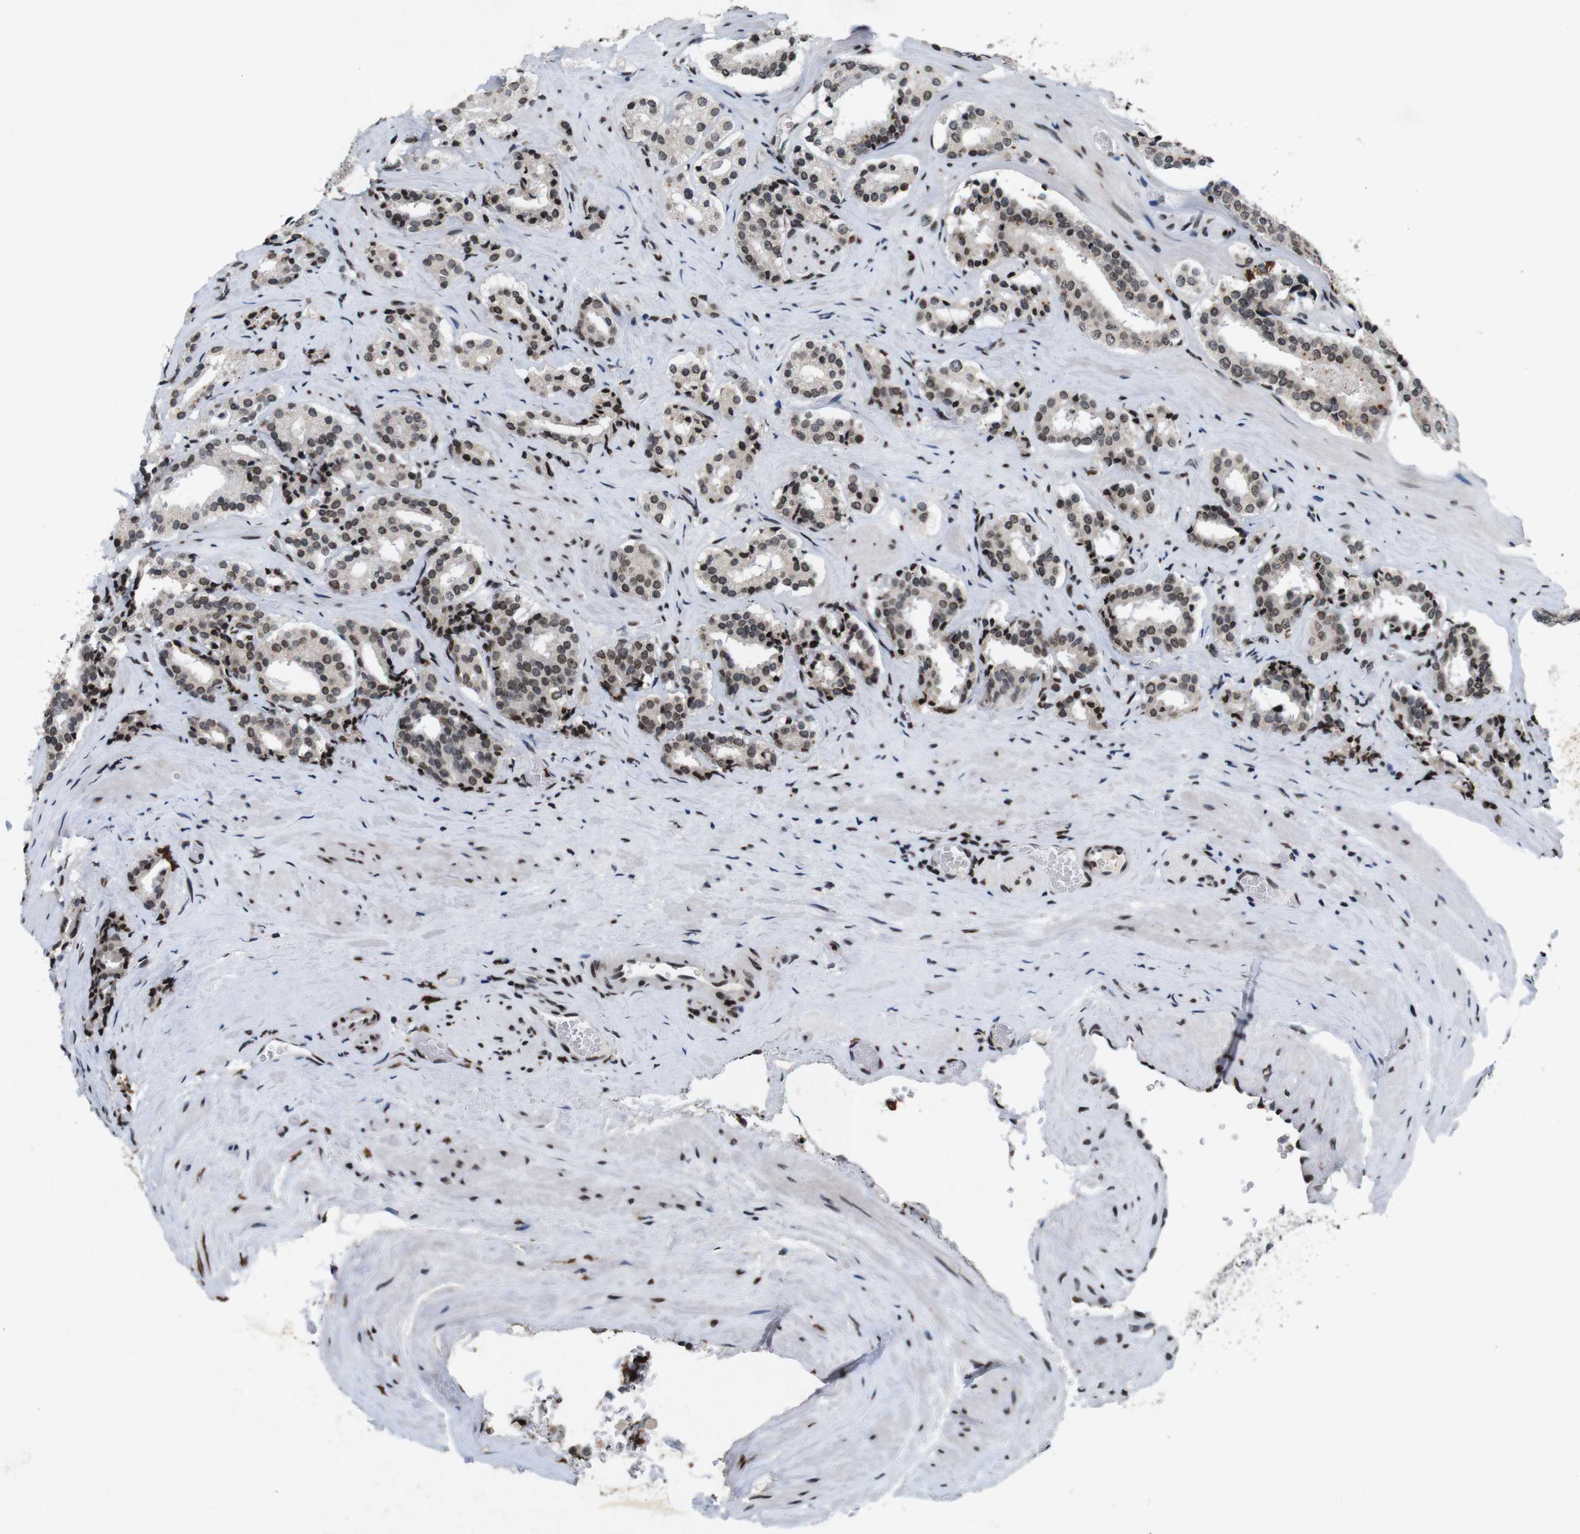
{"staining": {"intensity": "moderate", "quantity": ">75%", "location": "nuclear"}, "tissue": "prostate cancer", "cell_type": "Tumor cells", "image_type": "cancer", "snomed": [{"axis": "morphology", "description": "Adenocarcinoma, High grade"}, {"axis": "topography", "description": "Prostate"}], "caption": "Moderate nuclear expression for a protein is seen in approximately >75% of tumor cells of prostate high-grade adenocarcinoma using immunohistochemistry.", "gene": "MAGEH1", "patient": {"sex": "male", "age": 60}}